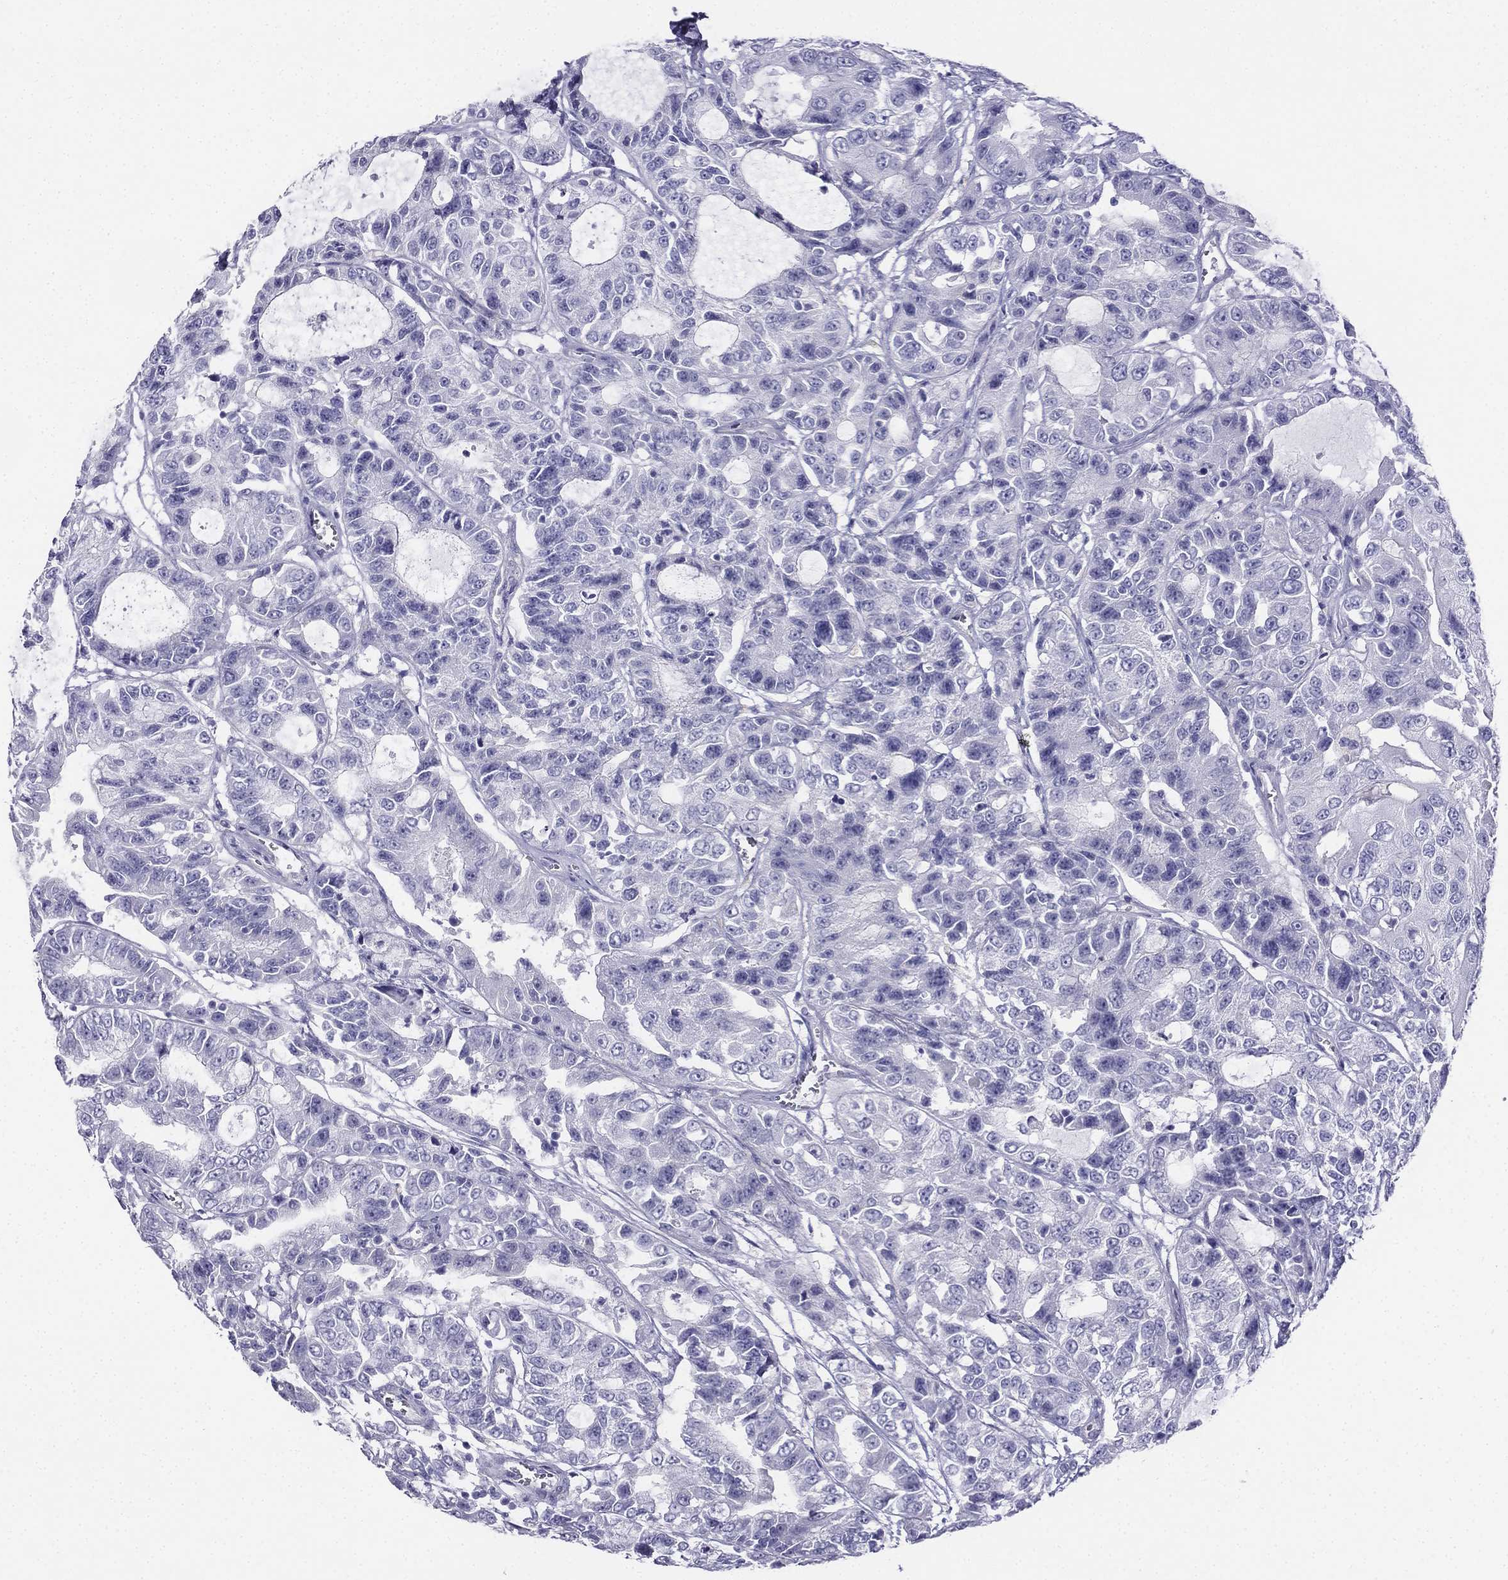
{"staining": {"intensity": "negative", "quantity": "none", "location": "none"}, "tissue": "urothelial cancer", "cell_type": "Tumor cells", "image_type": "cancer", "snomed": [{"axis": "morphology", "description": "Urothelial carcinoma, NOS"}, {"axis": "morphology", "description": "Urothelial carcinoma, High grade"}, {"axis": "topography", "description": "Urinary bladder"}], "caption": "High power microscopy histopathology image of an IHC micrograph of transitional cell carcinoma, revealing no significant staining in tumor cells. (DAB immunohistochemistry with hematoxylin counter stain).", "gene": "ALOXE3", "patient": {"sex": "female", "age": 73}}